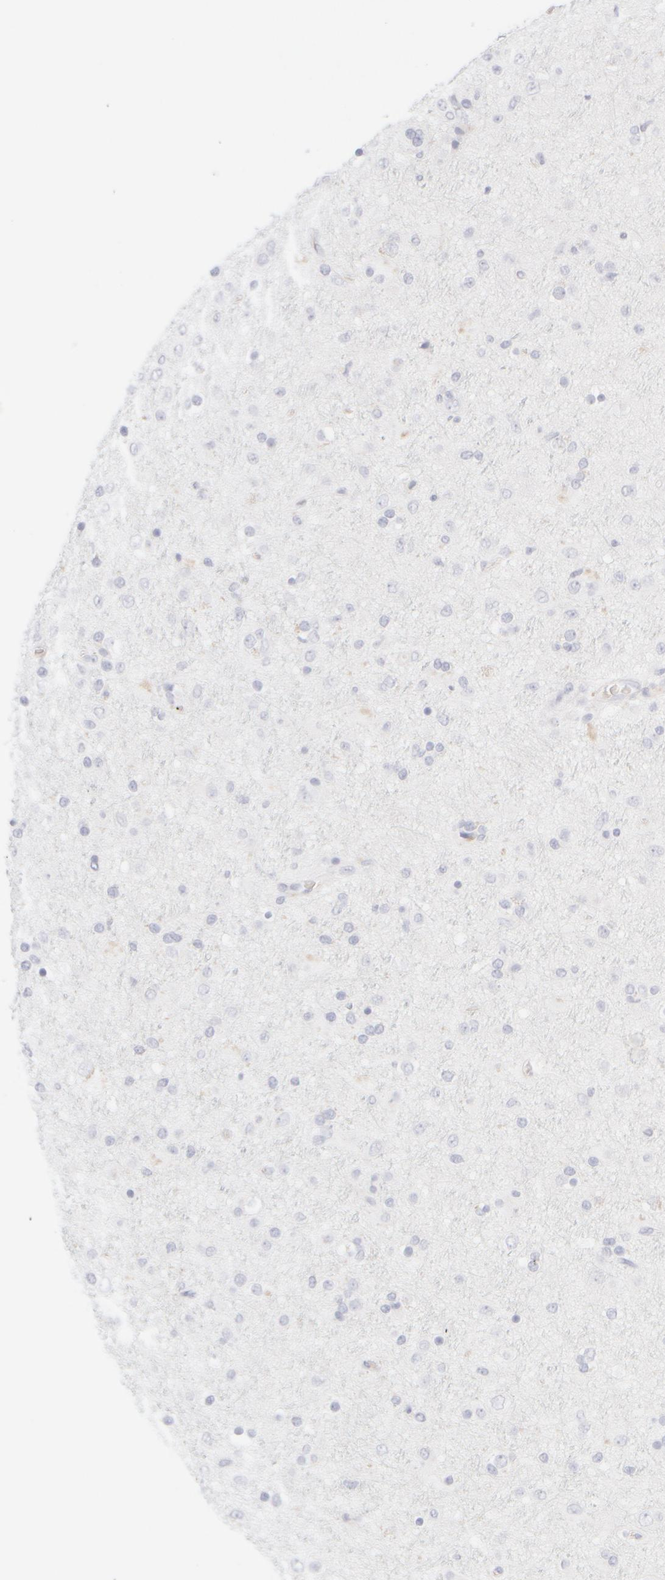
{"staining": {"intensity": "negative", "quantity": "none", "location": "none"}, "tissue": "glioma", "cell_type": "Tumor cells", "image_type": "cancer", "snomed": [{"axis": "morphology", "description": "Glioma, malignant, Low grade"}, {"axis": "topography", "description": "Brain"}], "caption": "An image of glioma stained for a protein exhibits no brown staining in tumor cells.", "gene": "KRT15", "patient": {"sex": "male", "age": 65}}